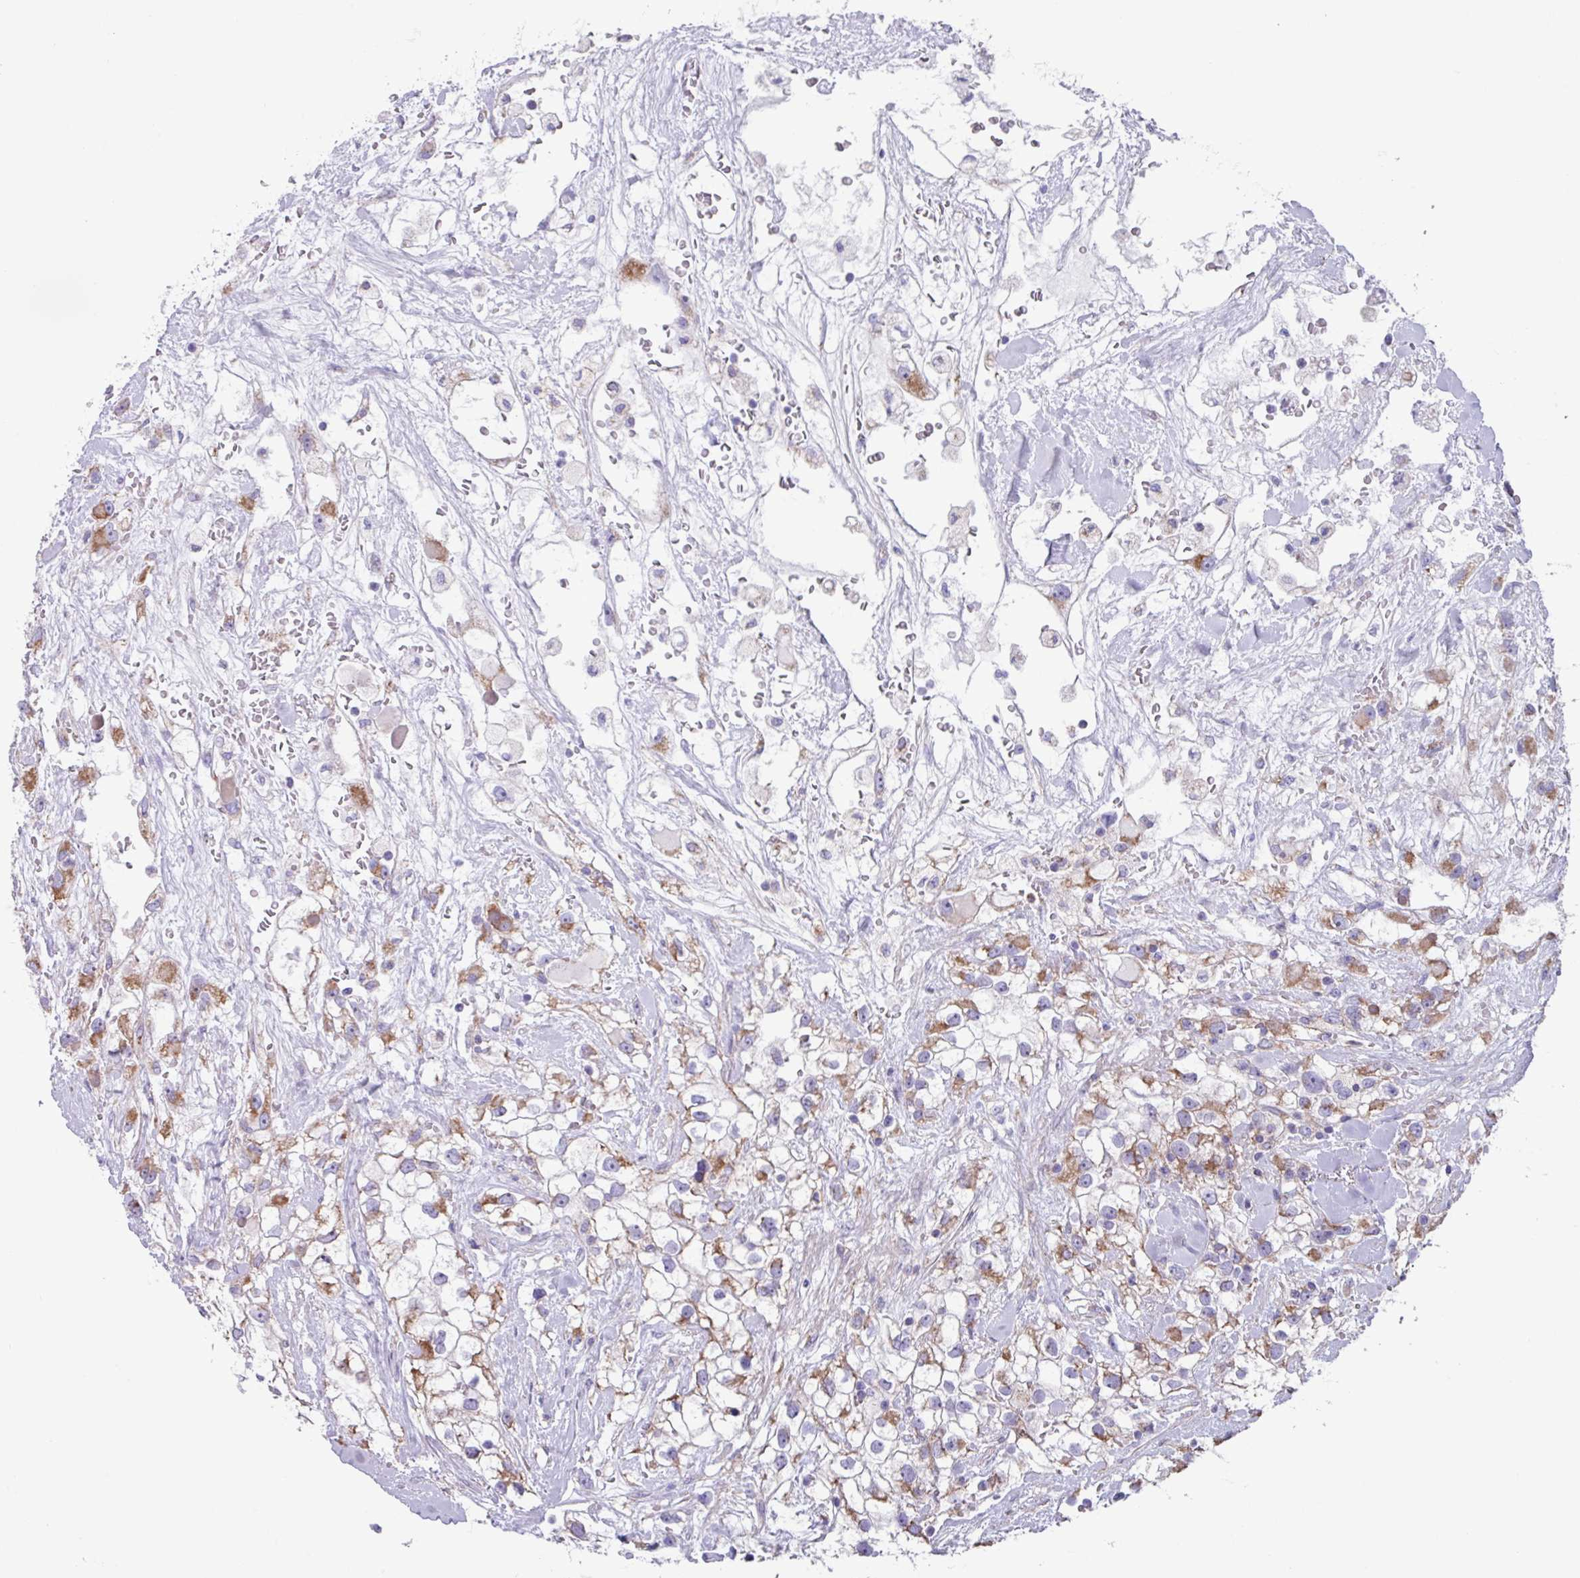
{"staining": {"intensity": "moderate", "quantity": "25%-75%", "location": "cytoplasmic/membranous"}, "tissue": "renal cancer", "cell_type": "Tumor cells", "image_type": "cancer", "snomed": [{"axis": "morphology", "description": "Adenocarcinoma, NOS"}, {"axis": "topography", "description": "Kidney"}], "caption": "A brown stain shows moderate cytoplasmic/membranous staining of a protein in renal cancer (adenocarcinoma) tumor cells.", "gene": "OTULIN", "patient": {"sex": "male", "age": 59}}